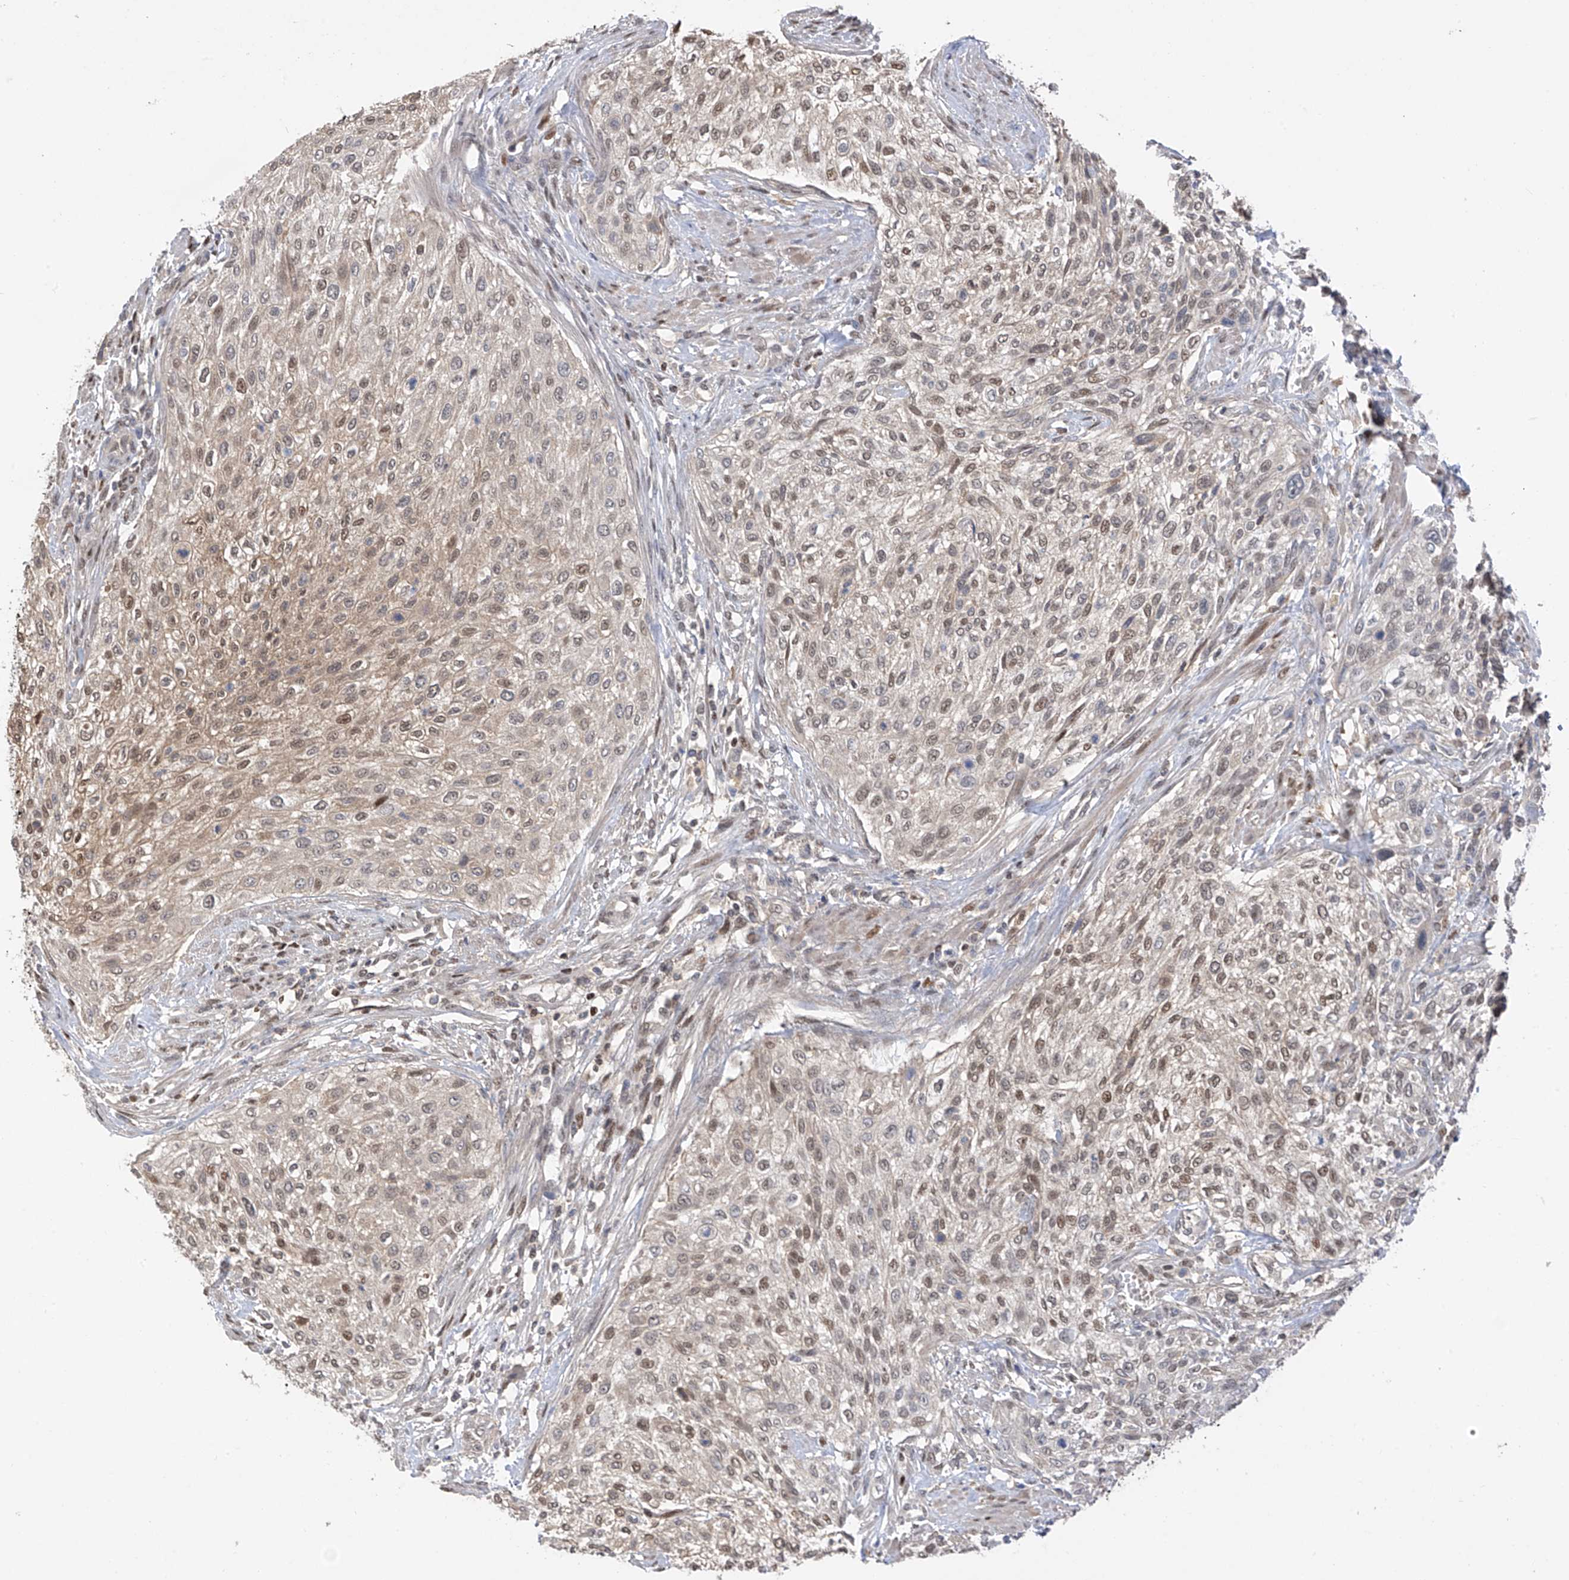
{"staining": {"intensity": "weak", "quantity": "25%-75%", "location": "nuclear"}, "tissue": "urothelial cancer", "cell_type": "Tumor cells", "image_type": "cancer", "snomed": [{"axis": "morphology", "description": "Urothelial carcinoma, High grade"}, {"axis": "topography", "description": "Urinary bladder"}], "caption": "IHC of human urothelial carcinoma (high-grade) exhibits low levels of weak nuclear expression in about 25%-75% of tumor cells. The staining was performed using DAB, with brown indicating positive protein expression. Nuclei are stained blue with hematoxylin.", "gene": "PMM1", "patient": {"sex": "male", "age": 35}}